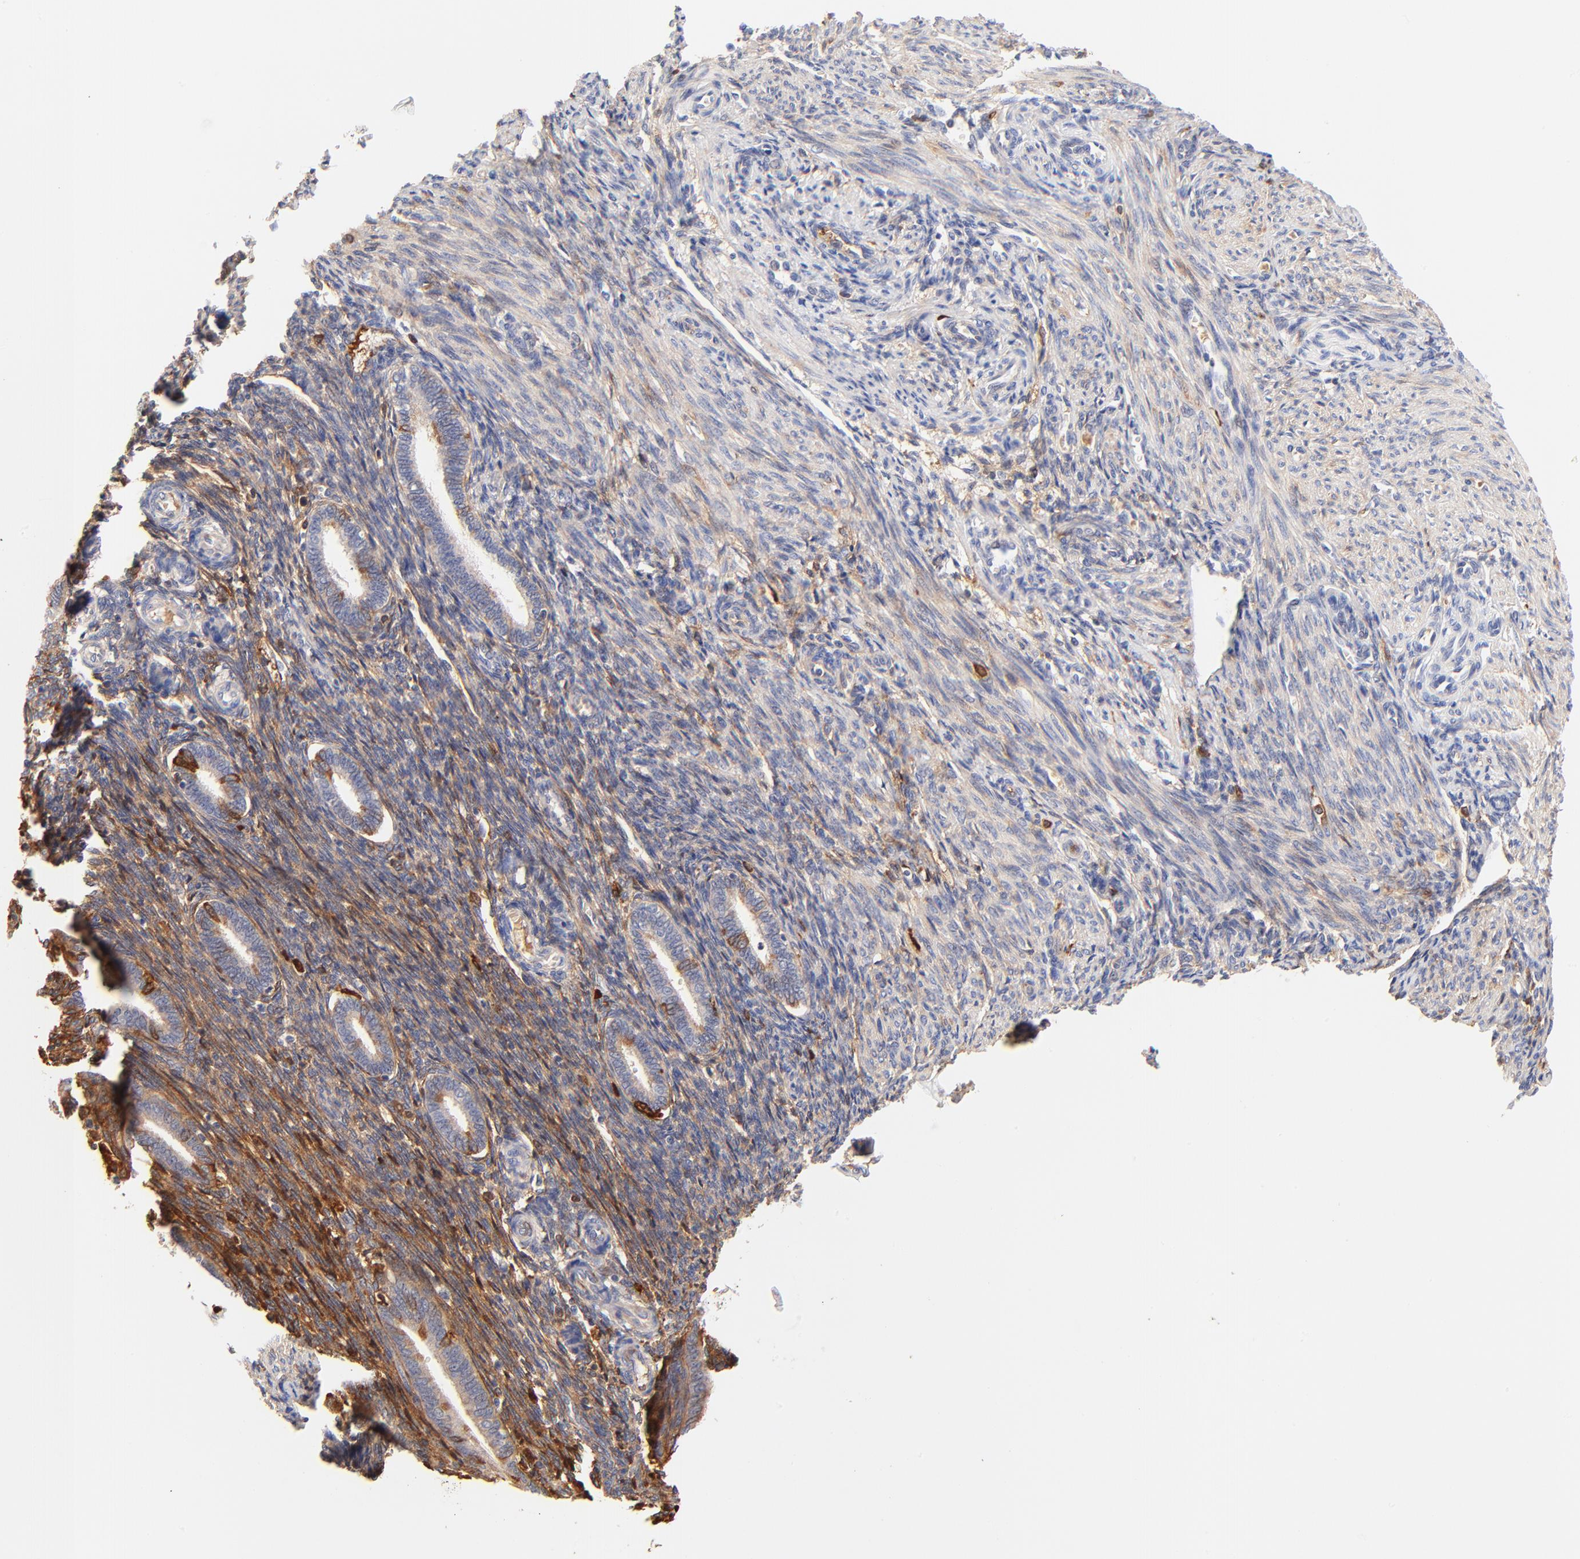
{"staining": {"intensity": "strong", "quantity": ">75%", "location": "cytoplasmic/membranous"}, "tissue": "endometrium", "cell_type": "Cells in endometrial stroma", "image_type": "normal", "snomed": [{"axis": "morphology", "description": "Normal tissue, NOS"}, {"axis": "topography", "description": "Endometrium"}], "caption": "Cells in endometrial stroma exhibit high levels of strong cytoplasmic/membranous expression in approximately >75% of cells in benign endometrium. Ihc stains the protein in brown and the nuclei are stained blue.", "gene": "PTK7", "patient": {"sex": "female", "age": 27}}